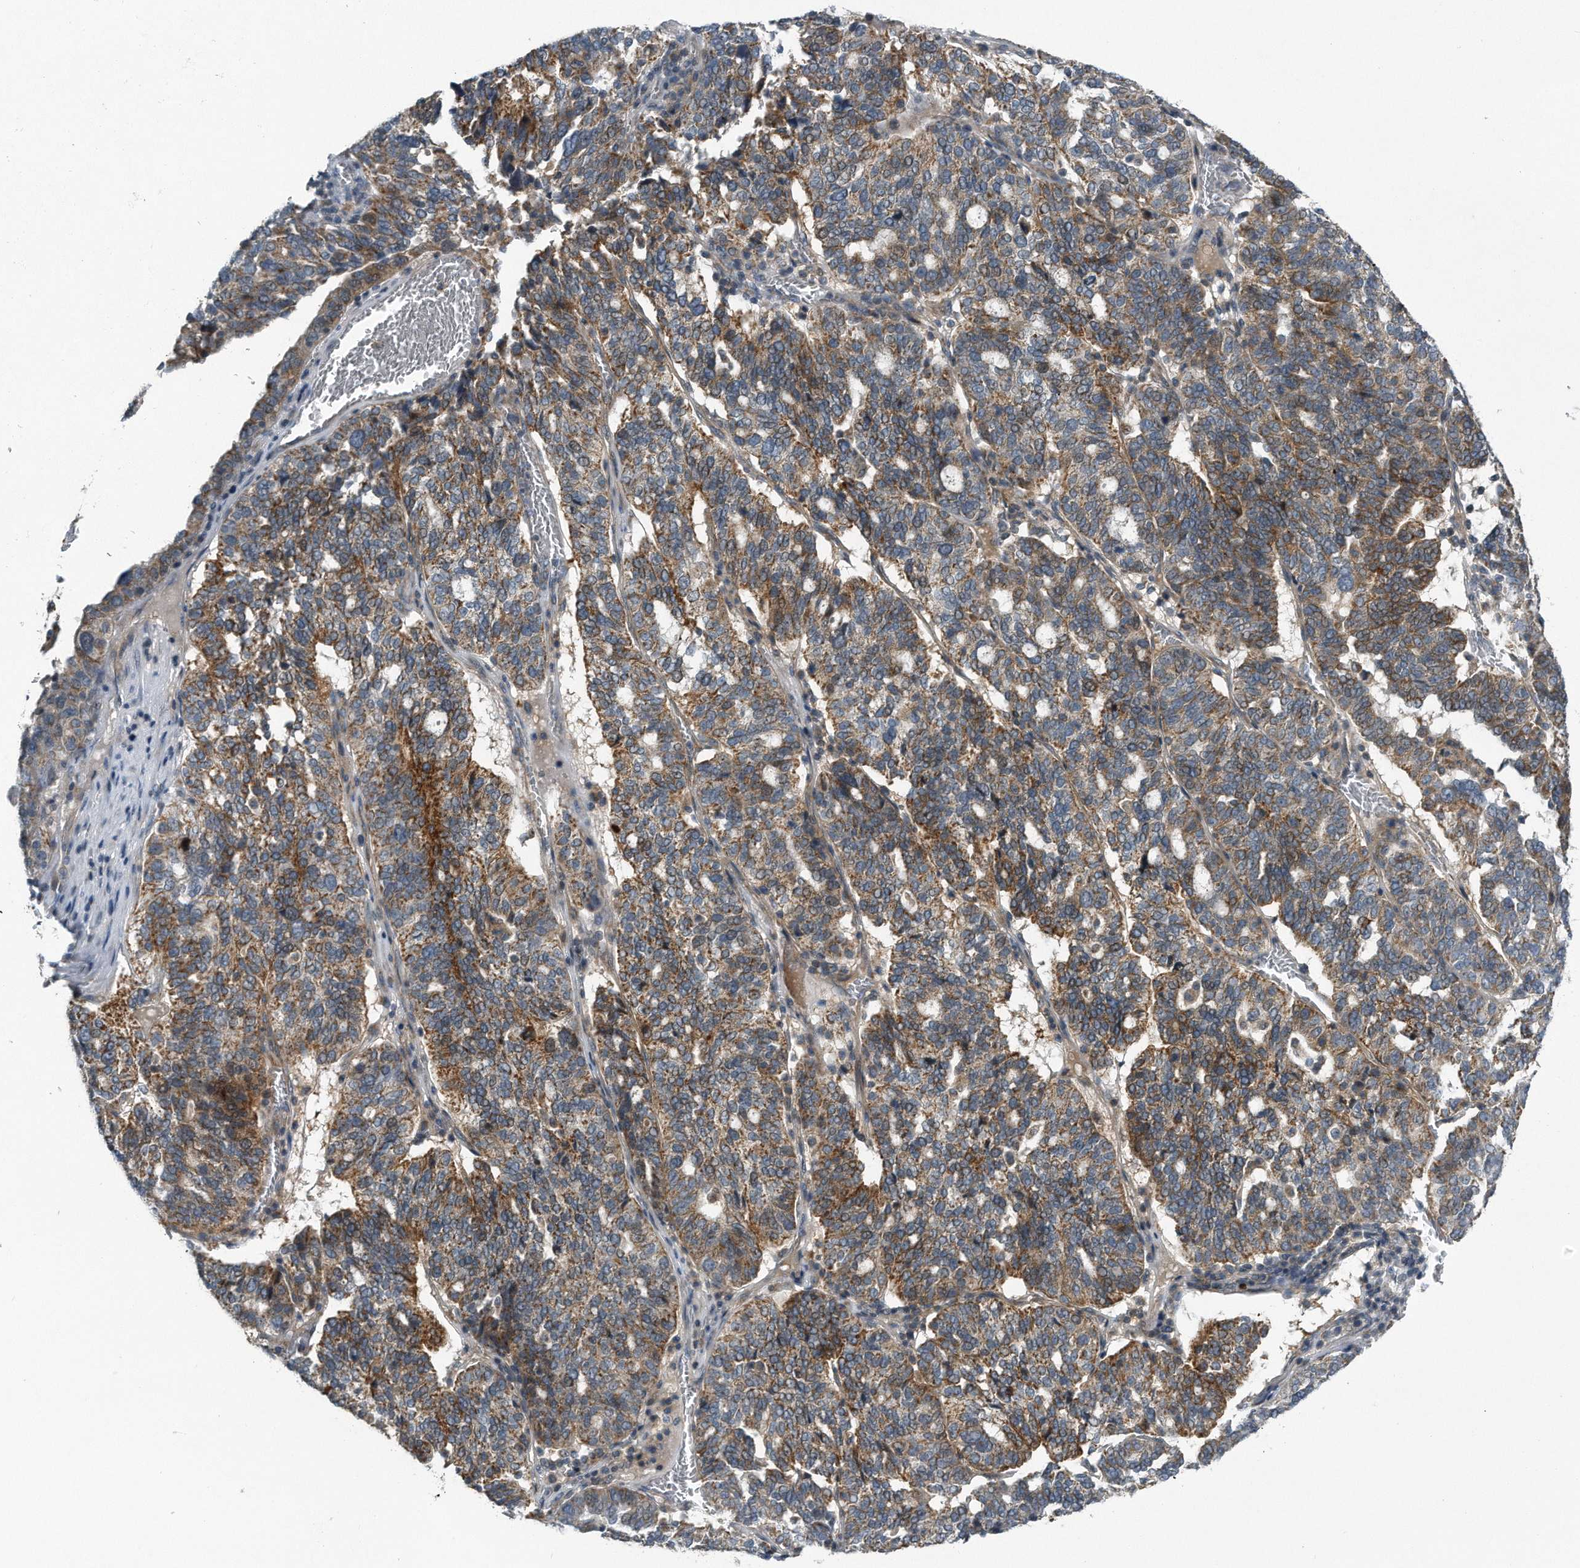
{"staining": {"intensity": "moderate", "quantity": ">75%", "location": "cytoplasmic/membranous"}, "tissue": "ovarian cancer", "cell_type": "Tumor cells", "image_type": "cancer", "snomed": [{"axis": "morphology", "description": "Cystadenocarcinoma, serous, NOS"}, {"axis": "topography", "description": "Ovary"}], "caption": "Ovarian cancer stained with immunohistochemistry (IHC) demonstrates moderate cytoplasmic/membranous expression in approximately >75% of tumor cells. The protein of interest is stained brown, and the nuclei are stained in blue (DAB IHC with brightfield microscopy, high magnification).", "gene": "LYRM4", "patient": {"sex": "female", "age": 59}}